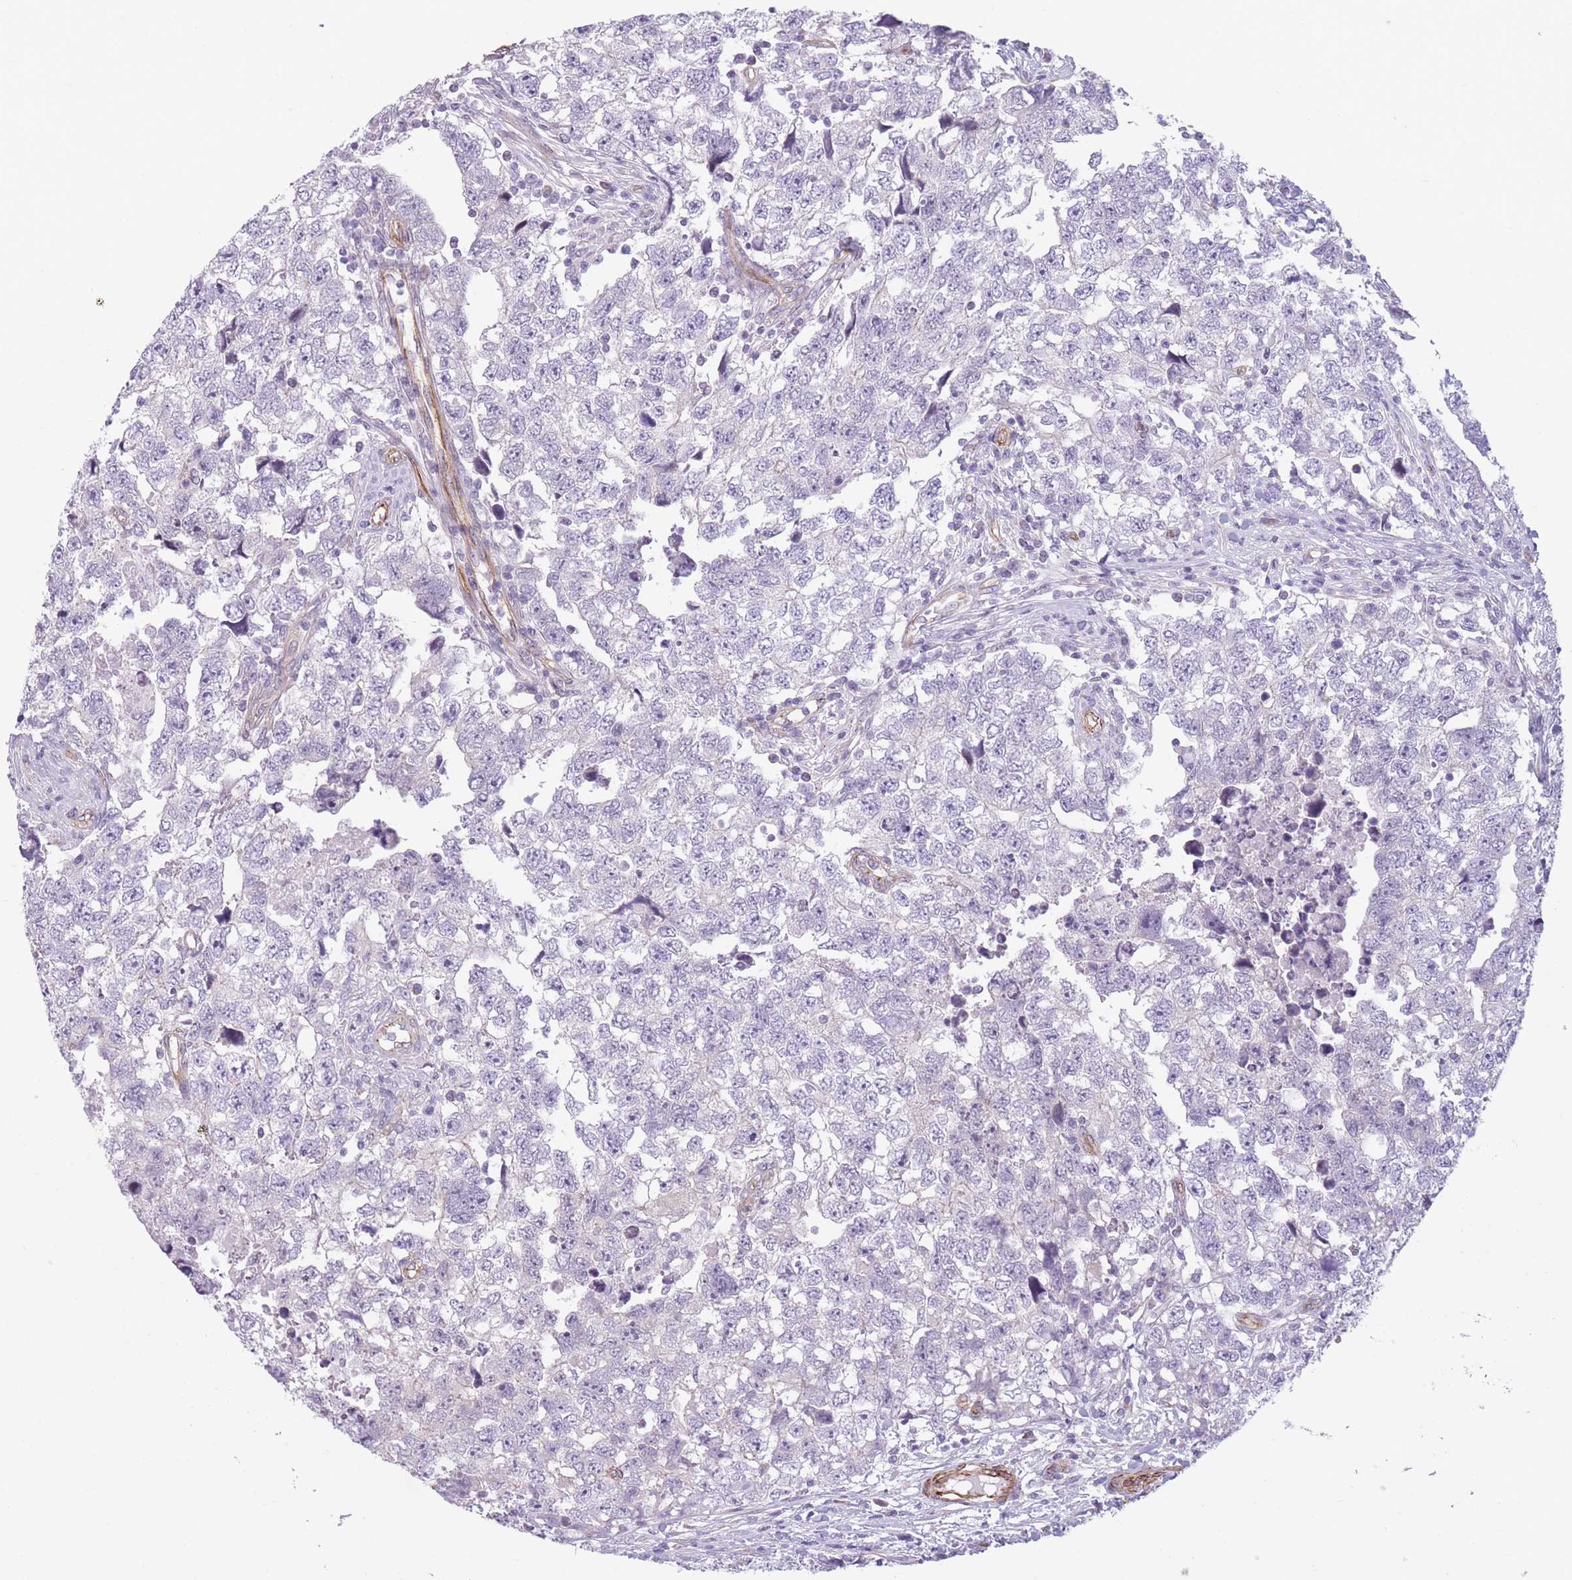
{"staining": {"intensity": "negative", "quantity": "none", "location": "none"}, "tissue": "testis cancer", "cell_type": "Tumor cells", "image_type": "cancer", "snomed": [{"axis": "morphology", "description": "Carcinoma, Embryonal, NOS"}, {"axis": "topography", "description": "Testis"}], "caption": "Immunohistochemistry photomicrograph of neoplastic tissue: testis cancer (embryonal carcinoma) stained with DAB demonstrates no significant protein positivity in tumor cells.", "gene": "OR6B3", "patient": {"sex": "male", "age": 22}}